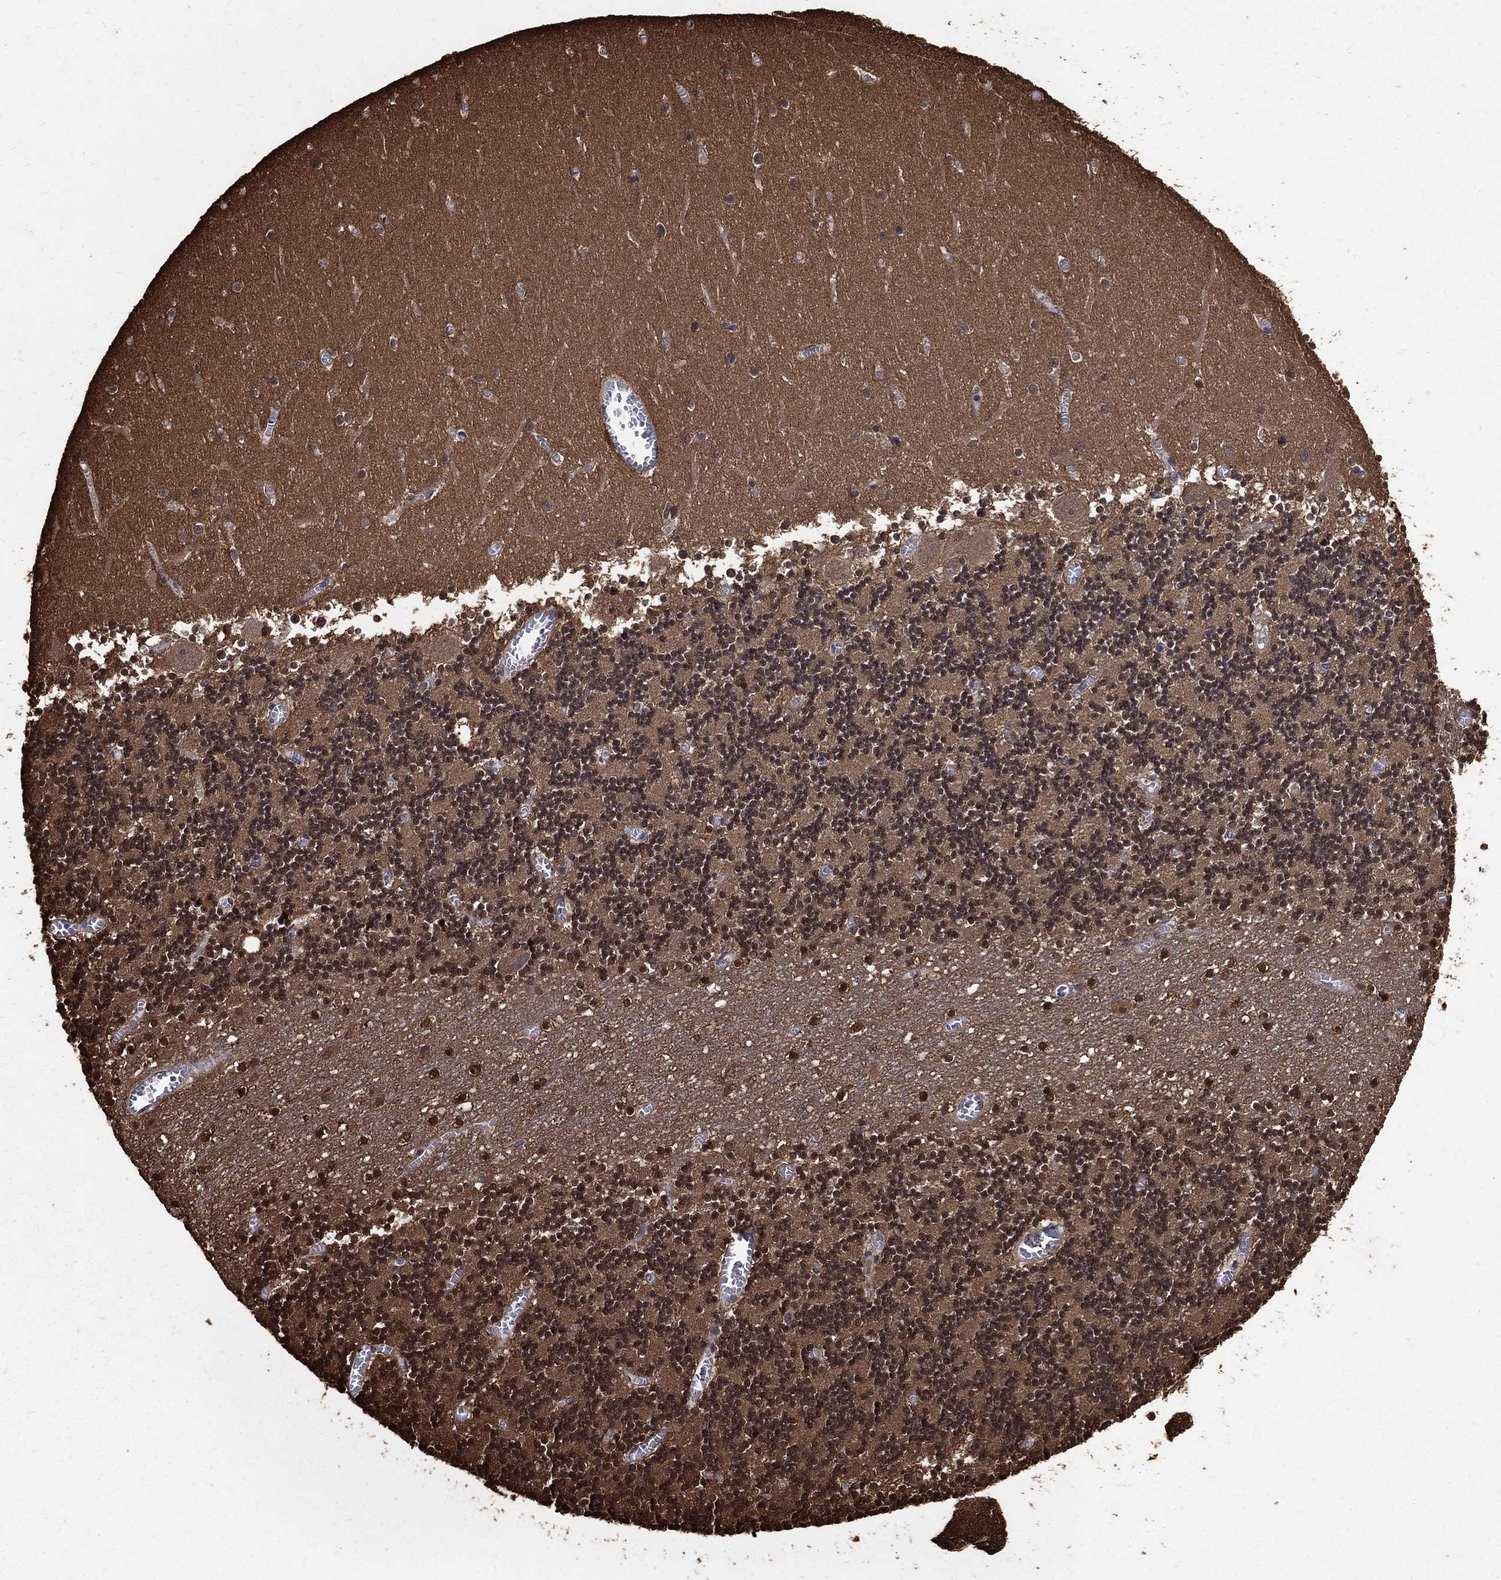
{"staining": {"intensity": "strong", "quantity": "25%-75%", "location": "nuclear"}, "tissue": "cerebellum", "cell_type": "Cells in granular layer", "image_type": "normal", "snomed": [{"axis": "morphology", "description": "Normal tissue, NOS"}, {"axis": "topography", "description": "Cerebellum"}], "caption": "This histopathology image exhibits IHC staining of benign cerebellum, with high strong nuclear expression in about 25%-75% of cells in granular layer.", "gene": "DPYSL2", "patient": {"sex": "female", "age": 28}}